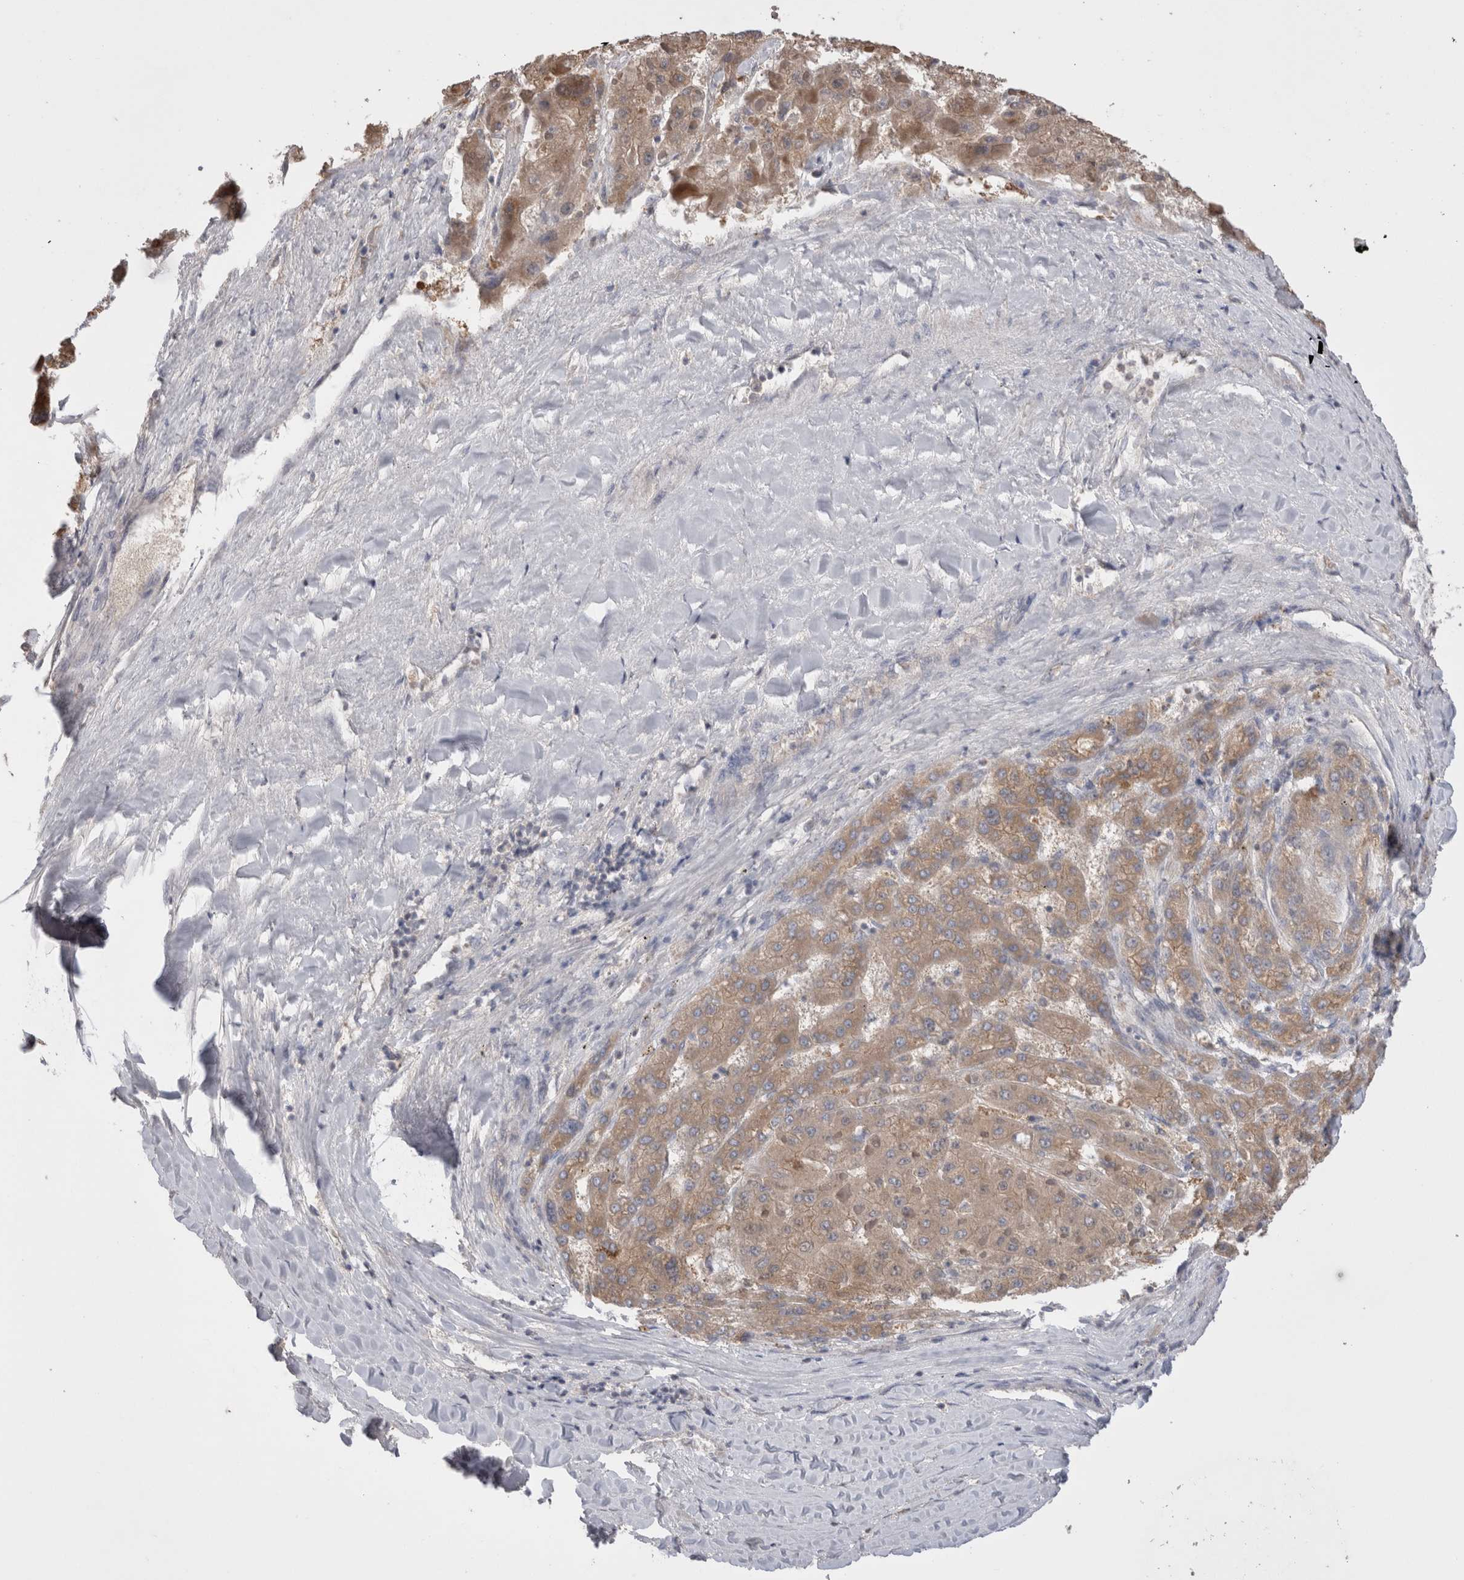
{"staining": {"intensity": "moderate", "quantity": ">75%", "location": "cytoplasmic/membranous"}, "tissue": "liver cancer", "cell_type": "Tumor cells", "image_type": "cancer", "snomed": [{"axis": "morphology", "description": "Carcinoma, Hepatocellular, NOS"}, {"axis": "topography", "description": "Liver"}], "caption": "A medium amount of moderate cytoplasmic/membranous expression is identified in about >75% of tumor cells in hepatocellular carcinoma (liver) tissue. (Brightfield microscopy of DAB IHC at high magnification).", "gene": "OTOR", "patient": {"sex": "female", "age": 73}}